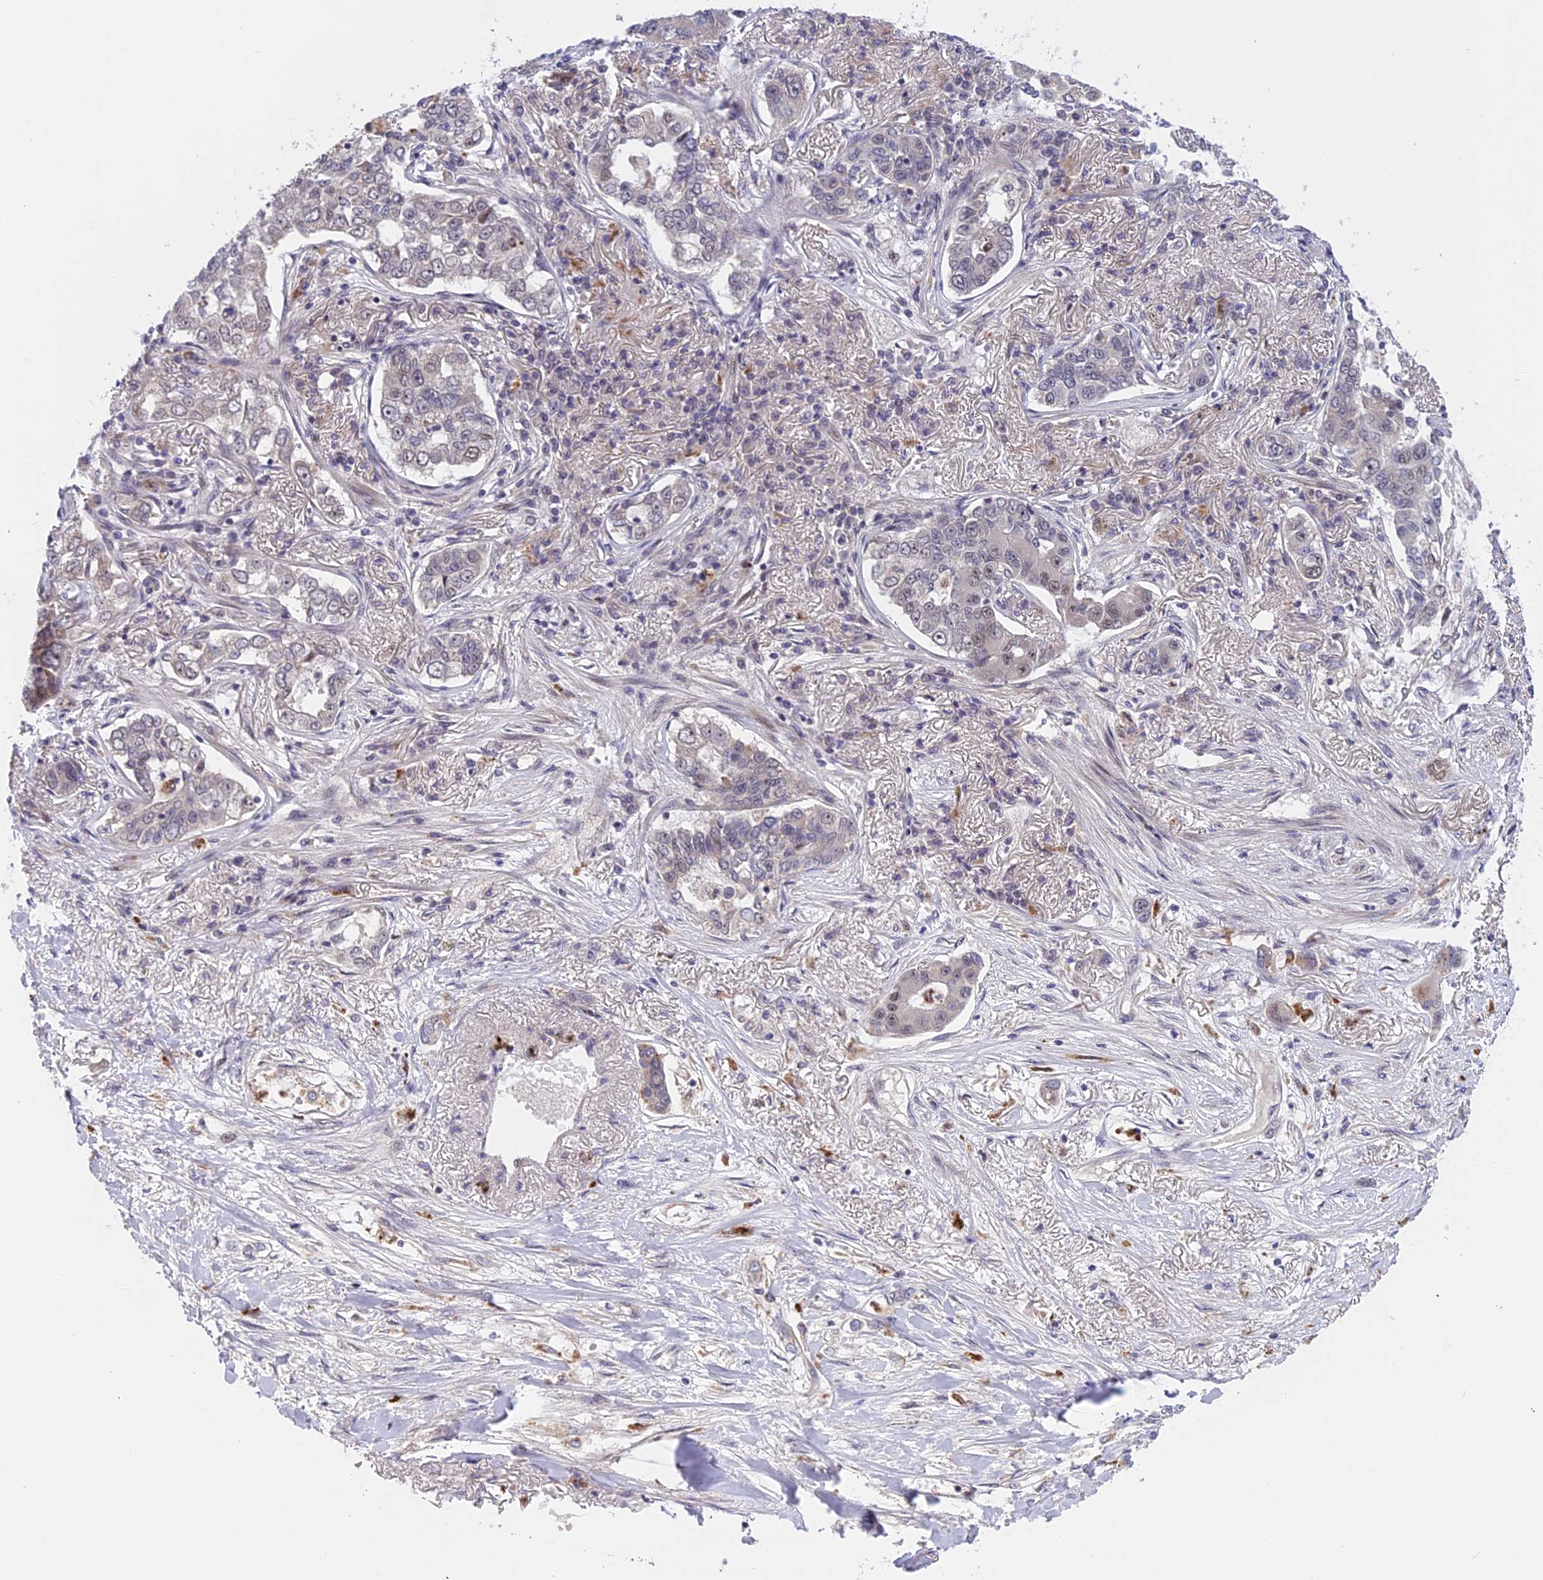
{"staining": {"intensity": "negative", "quantity": "none", "location": "none"}, "tissue": "lung cancer", "cell_type": "Tumor cells", "image_type": "cancer", "snomed": [{"axis": "morphology", "description": "Adenocarcinoma, NOS"}, {"axis": "topography", "description": "Lung"}], "caption": "DAB (3,3'-diaminobenzidine) immunohistochemical staining of human adenocarcinoma (lung) displays no significant expression in tumor cells.", "gene": "POLR2C", "patient": {"sex": "male", "age": 49}}